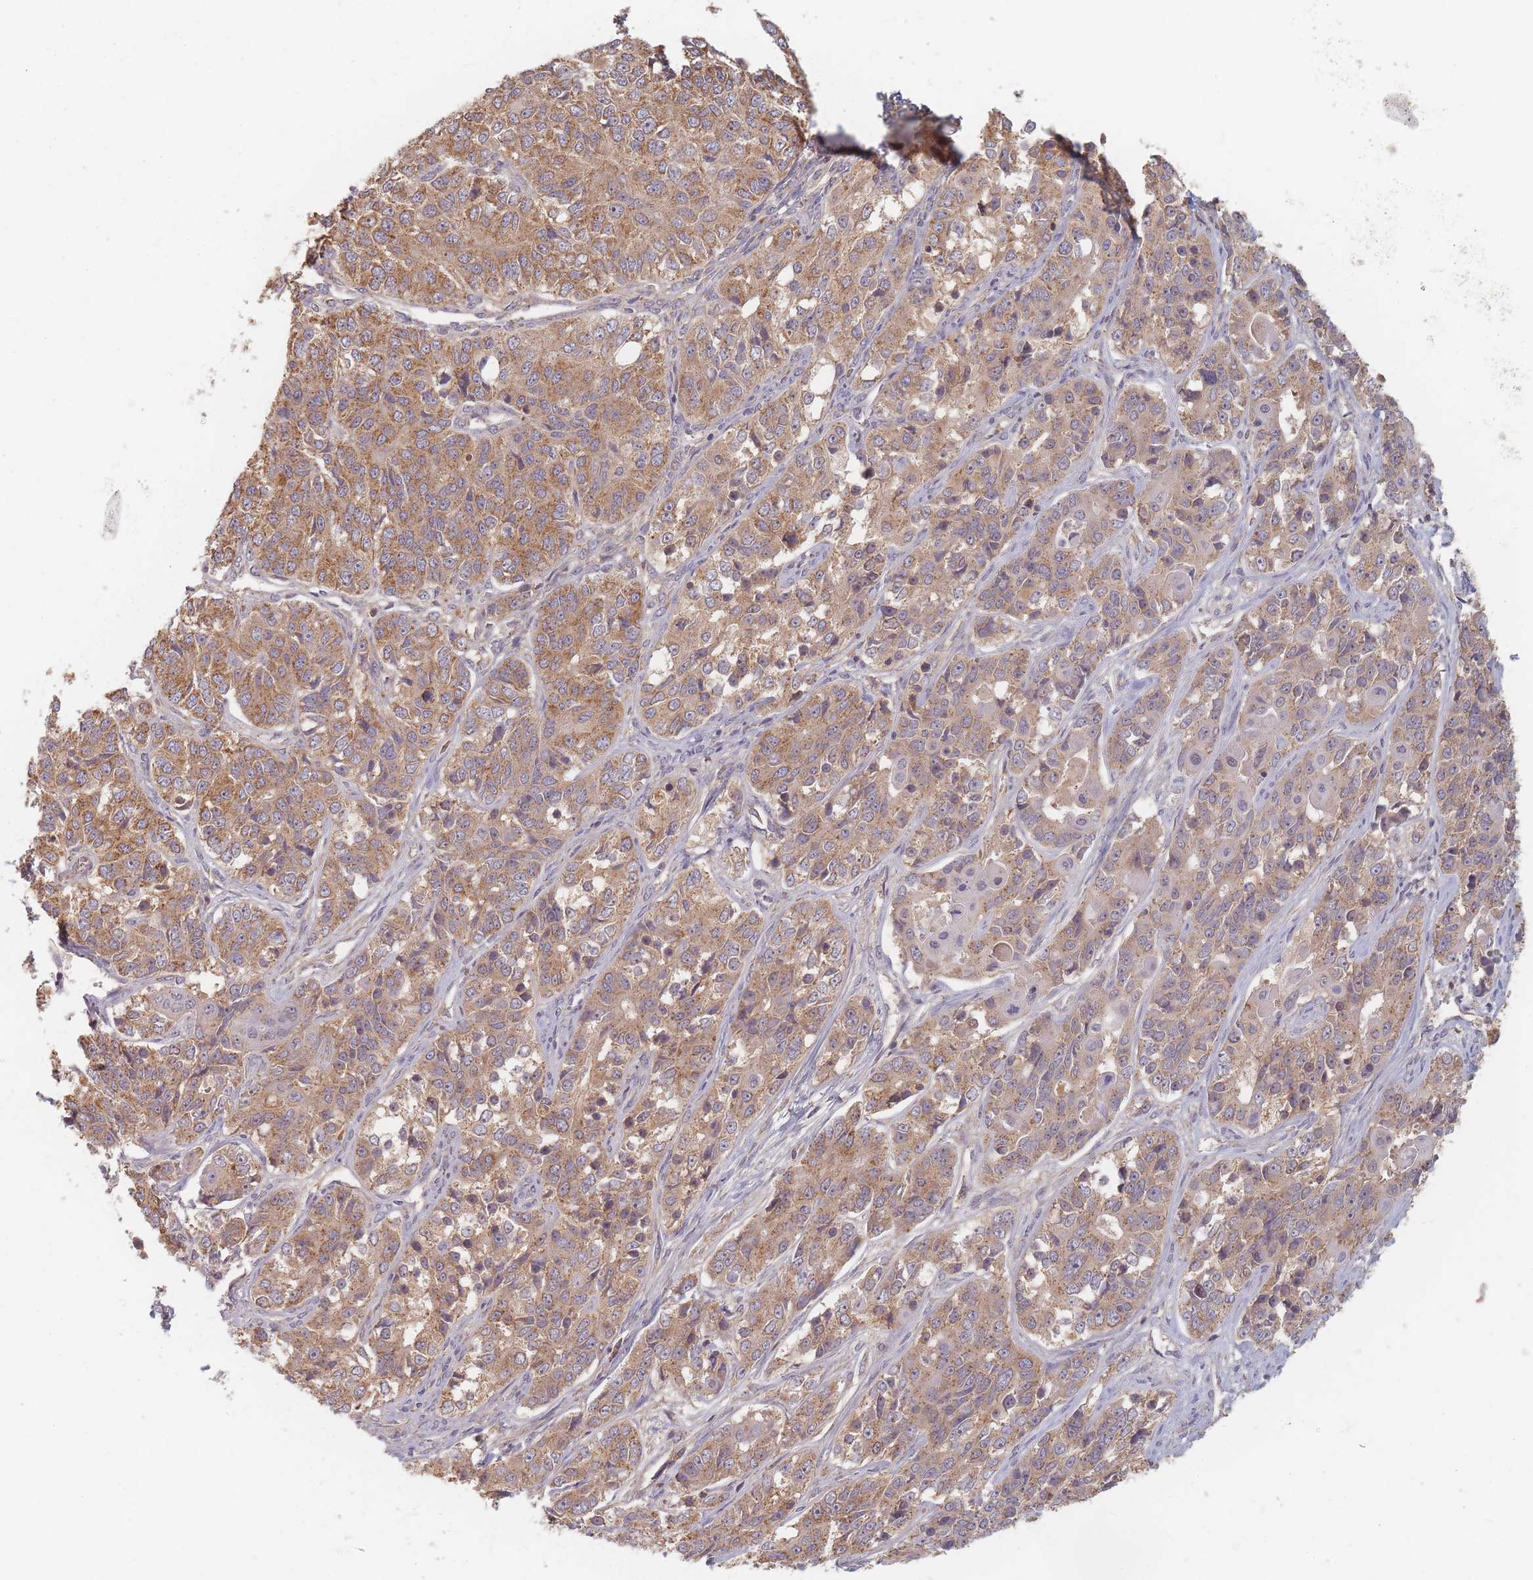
{"staining": {"intensity": "moderate", "quantity": ">75%", "location": "cytoplasmic/membranous"}, "tissue": "ovarian cancer", "cell_type": "Tumor cells", "image_type": "cancer", "snomed": [{"axis": "morphology", "description": "Carcinoma, endometroid"}, {"axis": "topography", "description": "Ovary"}], "caption": "DAB (3,3'-diaminobenzidine) immunohistochemical staining of ovarian cancer (endometroid carcinoma) reveals moderate cytoplasmic/membranous protein staining in about >75% of tumor cells.", "gene": "SLC35F3", "patient": {"sex": "female", "age": 51}}